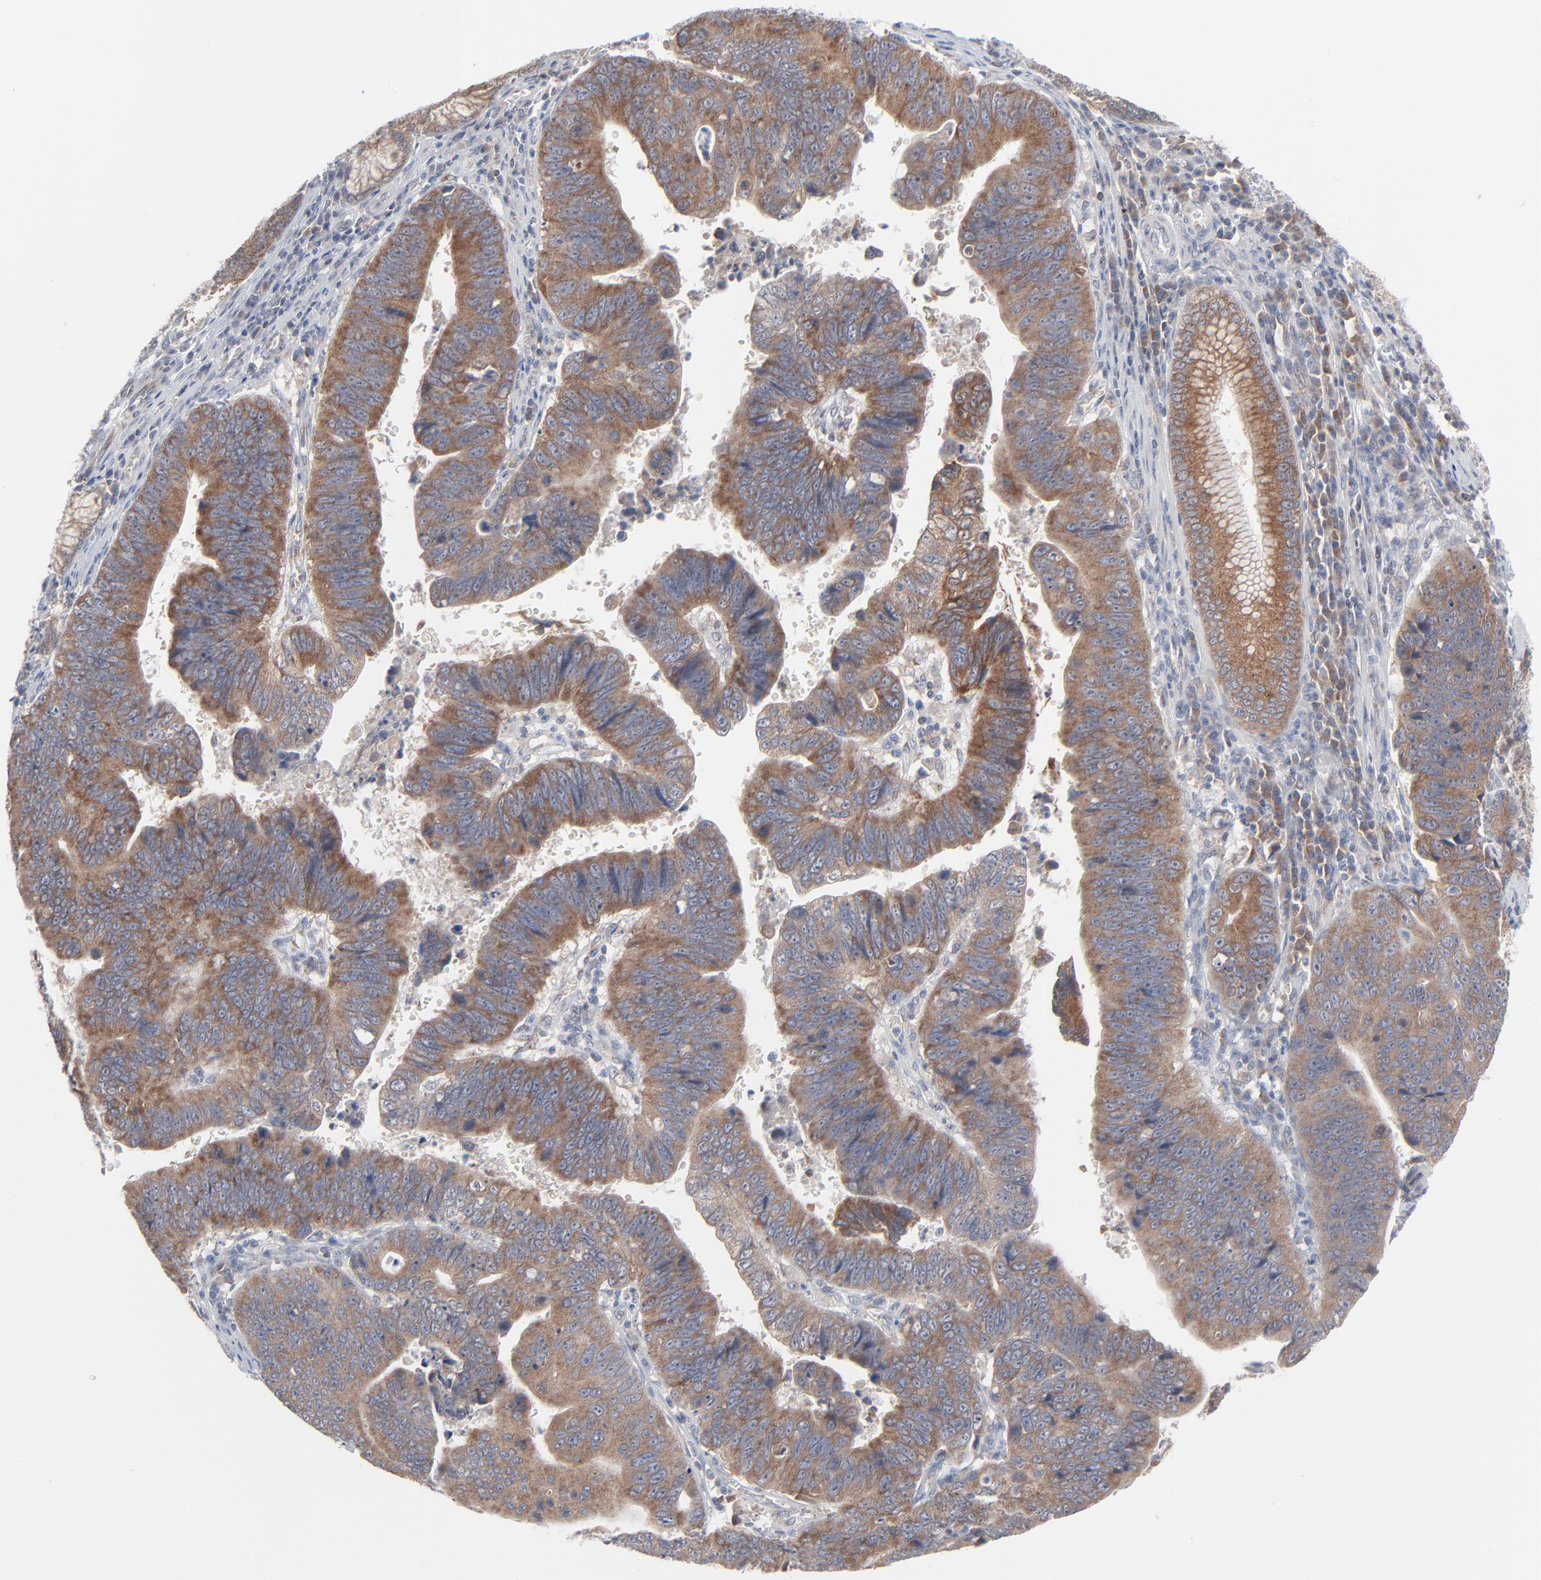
{"staining": {"intensity": "moderate", "quantity": ">75%", "location": "cytoplasmic/membranous"}, "tissue": "stomach cancer", "cell_type": "Tumor cells", "image_type": "cancer", "snomed": [{"axis": "morphology", "description": "Adenocarcinoma, NOS"}, {"axis": "topography", "description": "Stomach"}], "caption": "Brown immunohistochemical staining in human stomach cancer (adenocarcinoma) displays moderate cytoplasmic/membranous positivity in about >75% of tumor cells.", "gene": "KDSR", "patient": {"sex": "male", "age": 59}}